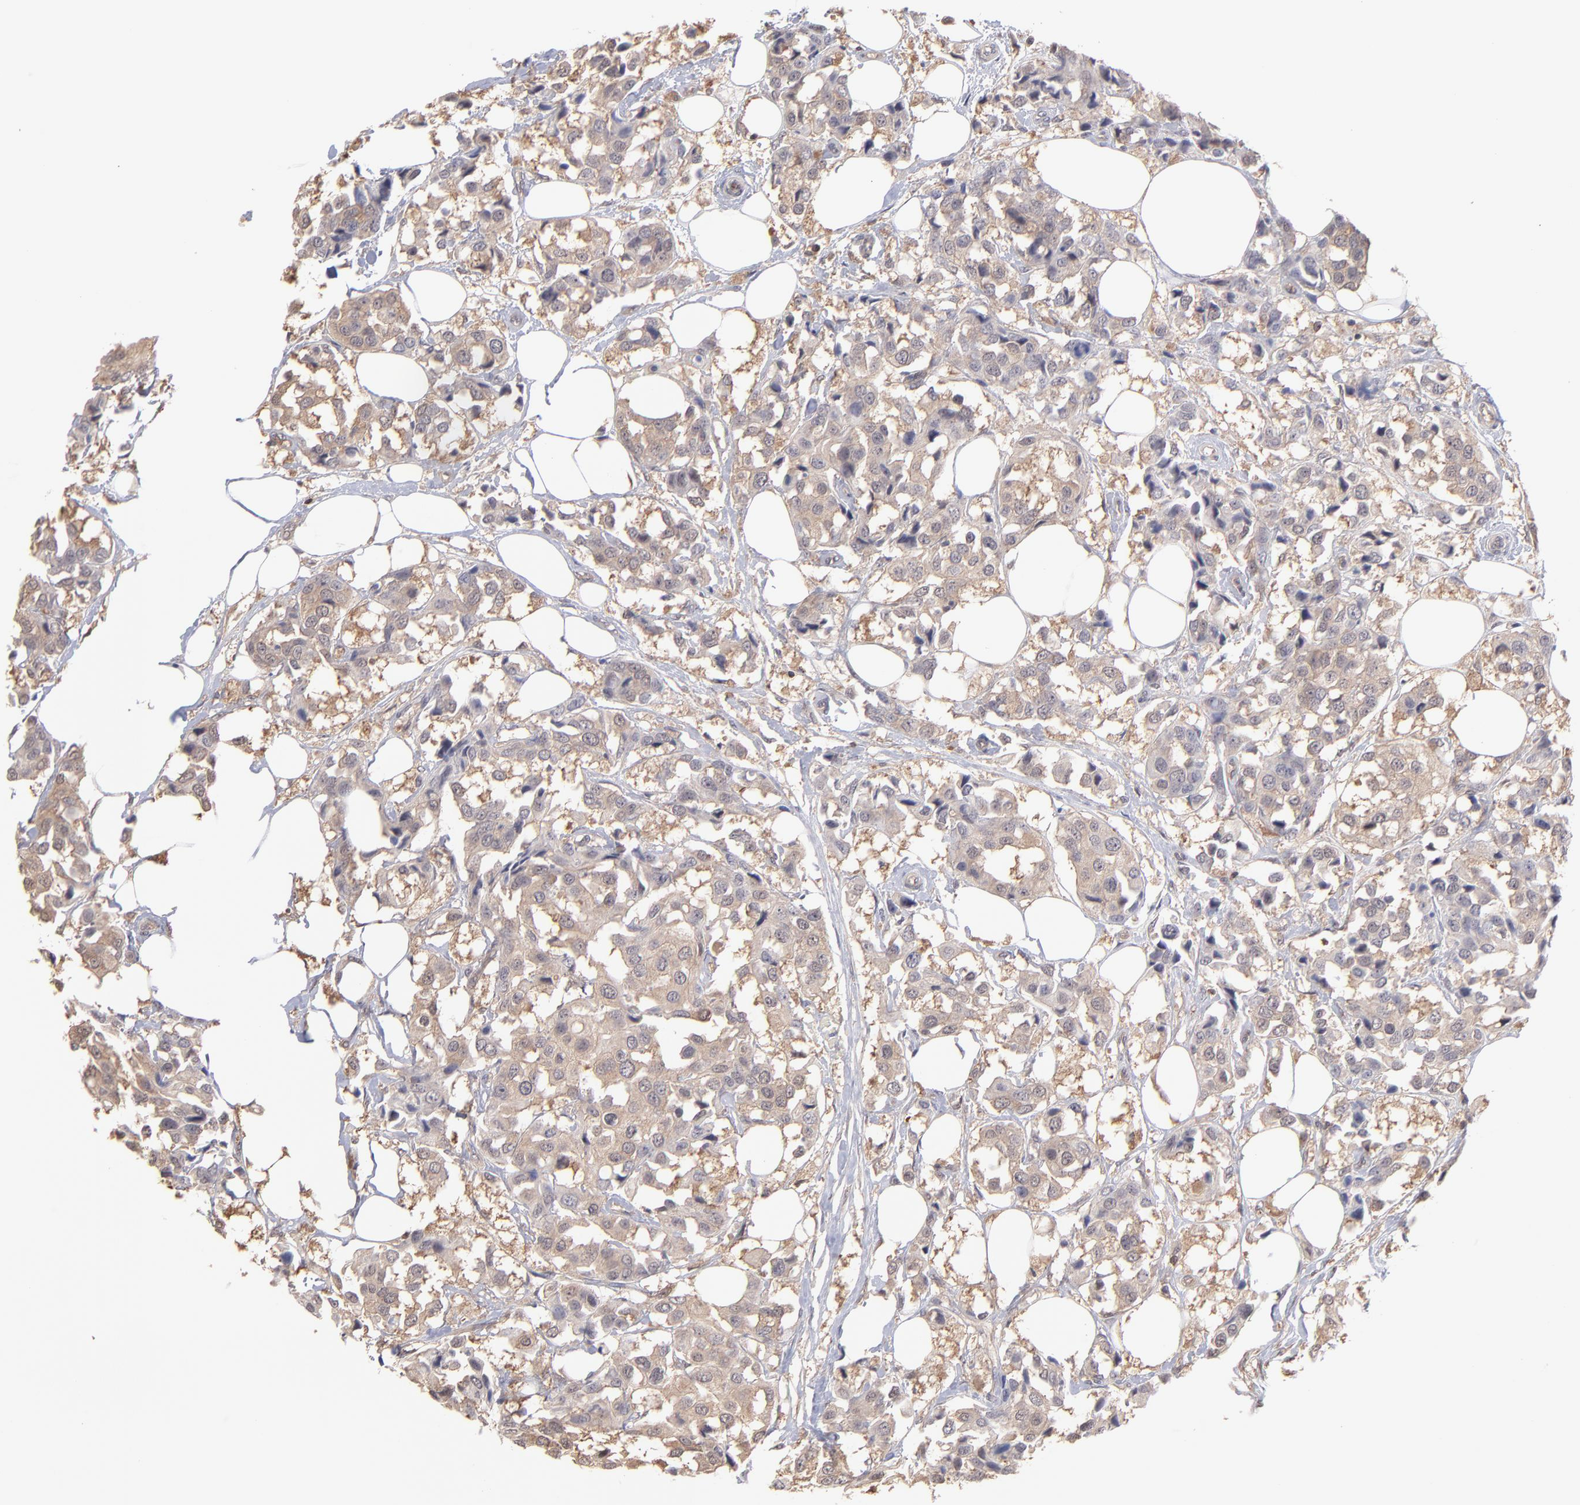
{"staining": {"intensity": "moderate", "quantity": ">75%", "location": "cytoplasmic/membranous"}, "tissue": "breast cancer", "cell_type": "Tumor cells", "image_type": "cancer", "snomed": [{"axis": "morphology", "description": "Duct carcinoma"}, {"axis": "topography", "description": "Breast"}], "caption": "Immunohistochemical staining of human breast cancer shows moderate cytoplasmic/membranous protein staining in approximately >75% of tumor cells.", "gene": "MAP2K2", "patient": {"sex": "female", "age": 80}}